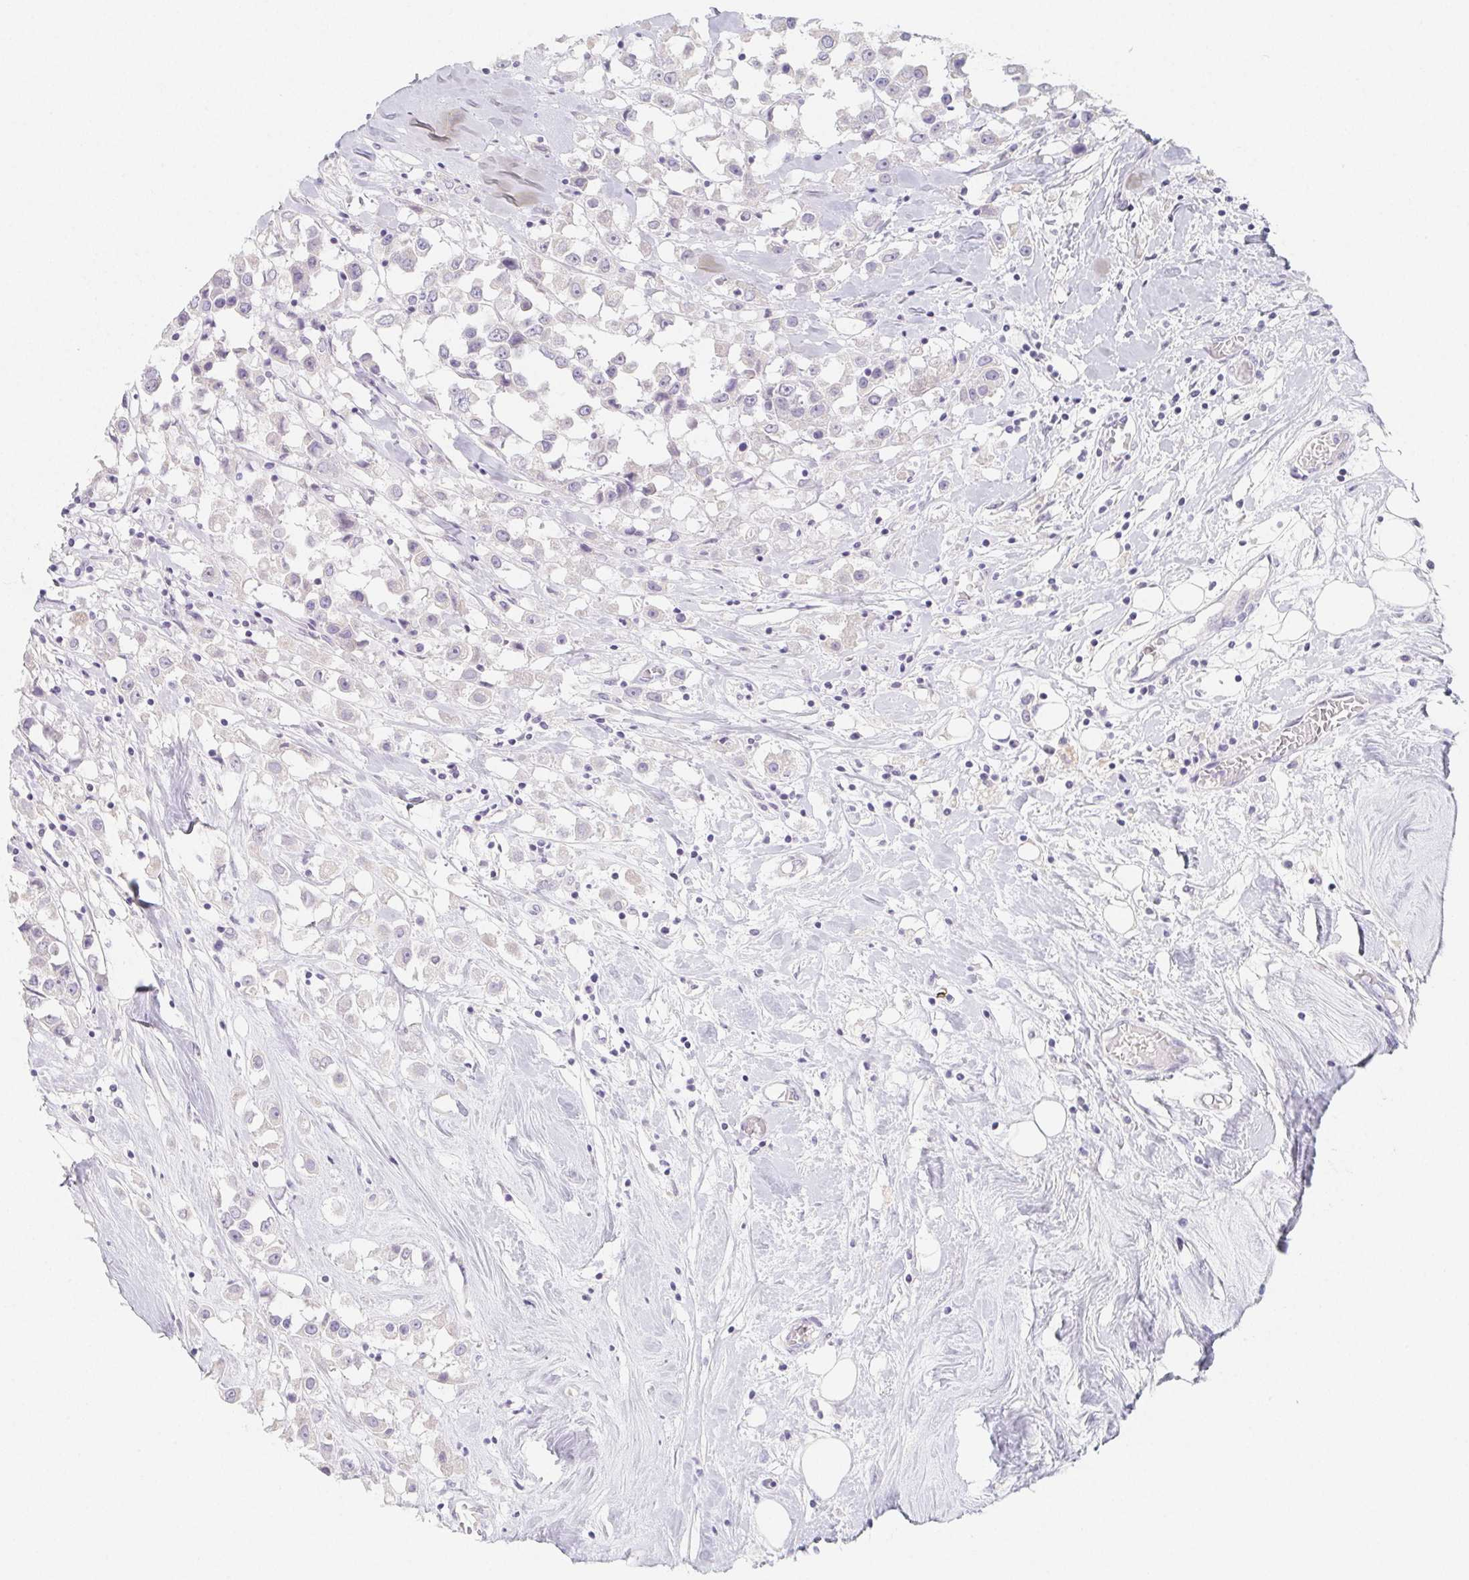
{"staining": {"intensity": "negative", "quantity": "none", "location": "none"}, "tissue": "breast cancer", "cell_type": "Tumor cells", "image_type": "cancer", "snomed": [{"axis": "morphology", "description": "Duct carcinoma"}, {"axis": "topography", "description": "Breast"}], "caption": "A photomicrograph of human infiltrating ductal carcinoma (breast) is negative for staining in tumor cells.", "gene": "GLIPR1L1", "patient": {"sex": "female", "age": 61}}